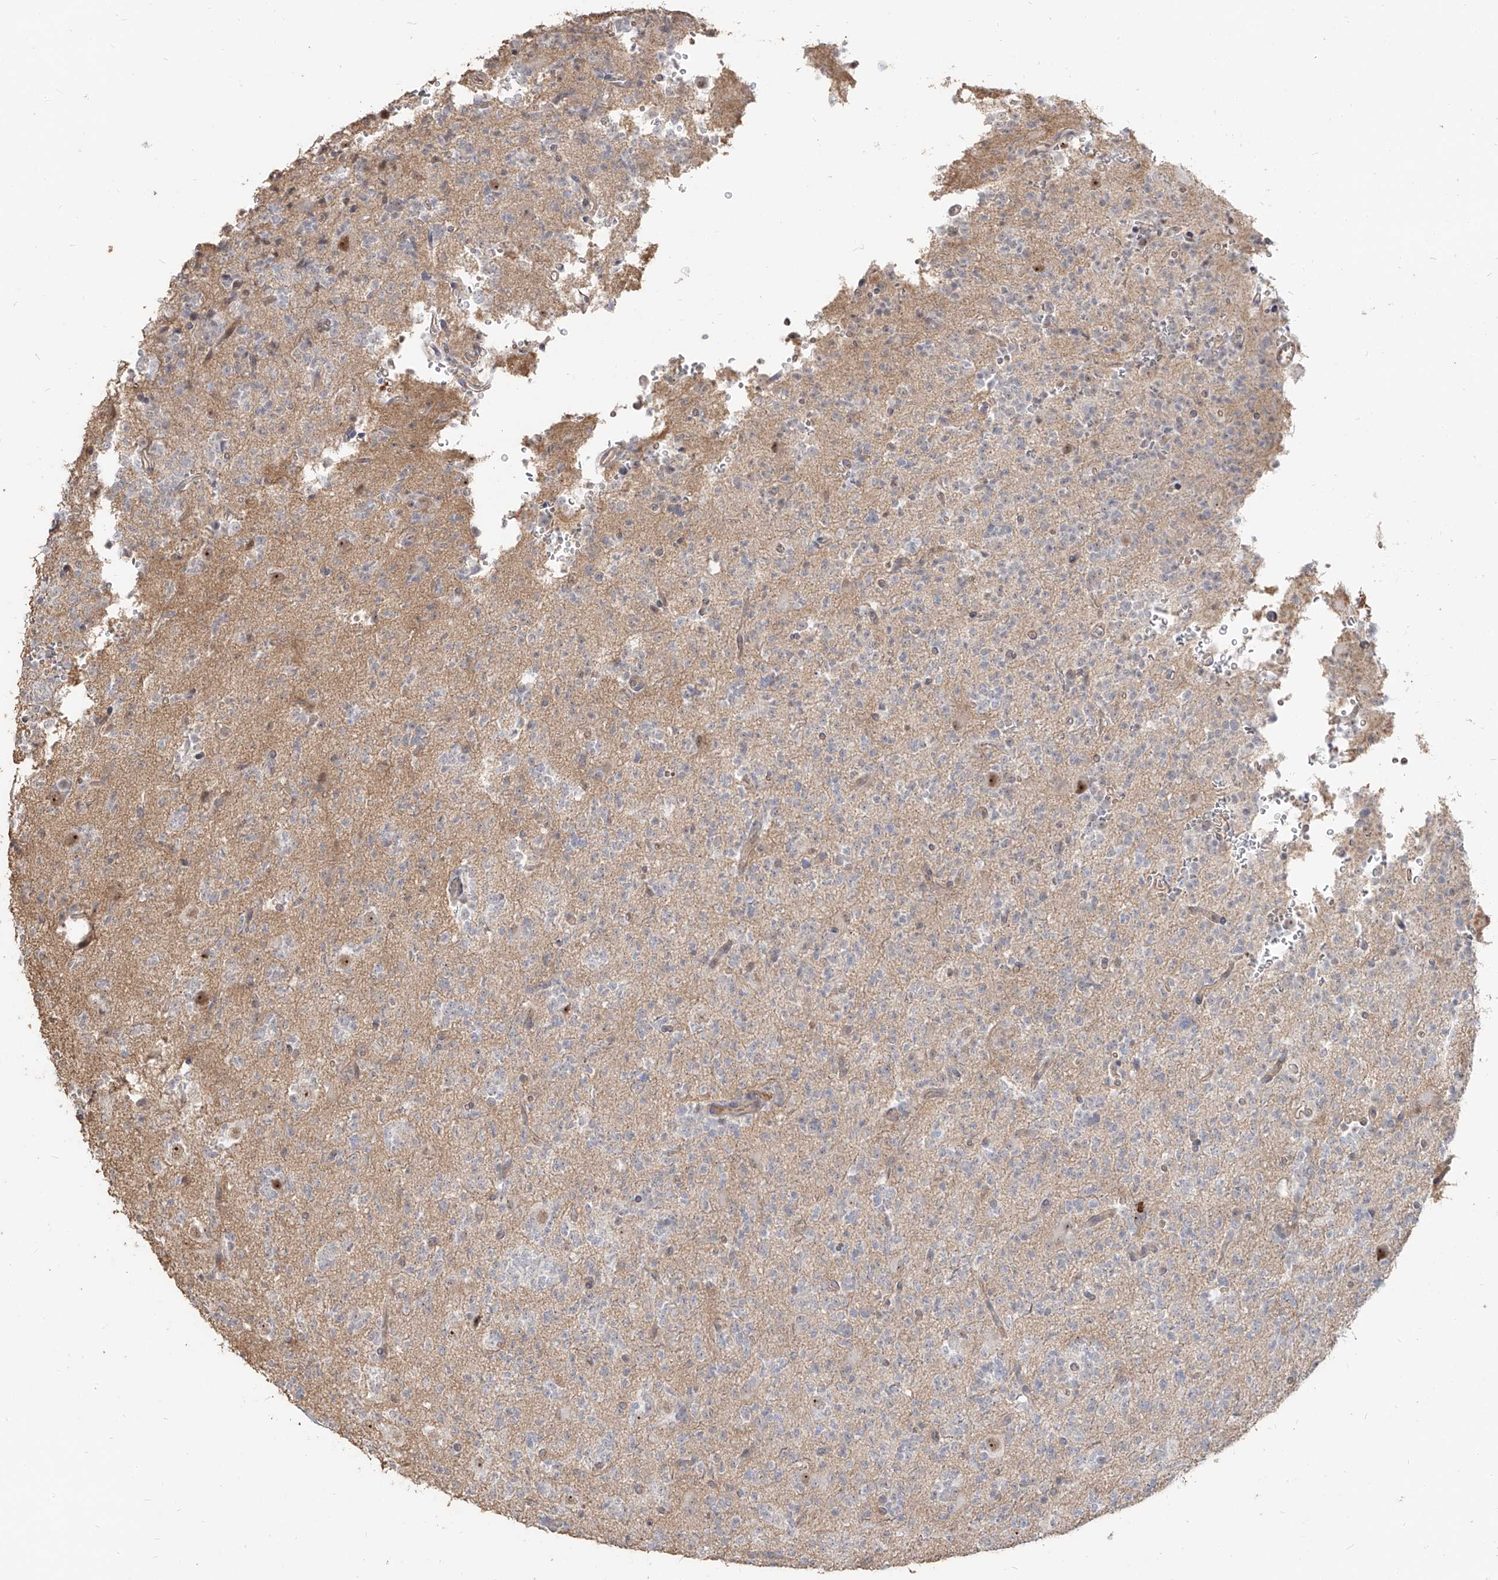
{"staining": {"intensity": "negative", "quantity": "none", "location": "none"}, "tissue": "glioma", "cell_type": "Tumor cells", "image_type": "cancer", "snomed": [{"axis": "morphology", "description": "Glioma, malignant, High grade"}, {"axis": "topography", "description": "Brain"}], "caption": "A high-resolution micrograph shows immunohistochemistry staining of glioma, which displays no significant expression in tumor cells.", "gene": "ZNF227", "patient": {"sex": "female", "age": 62}}